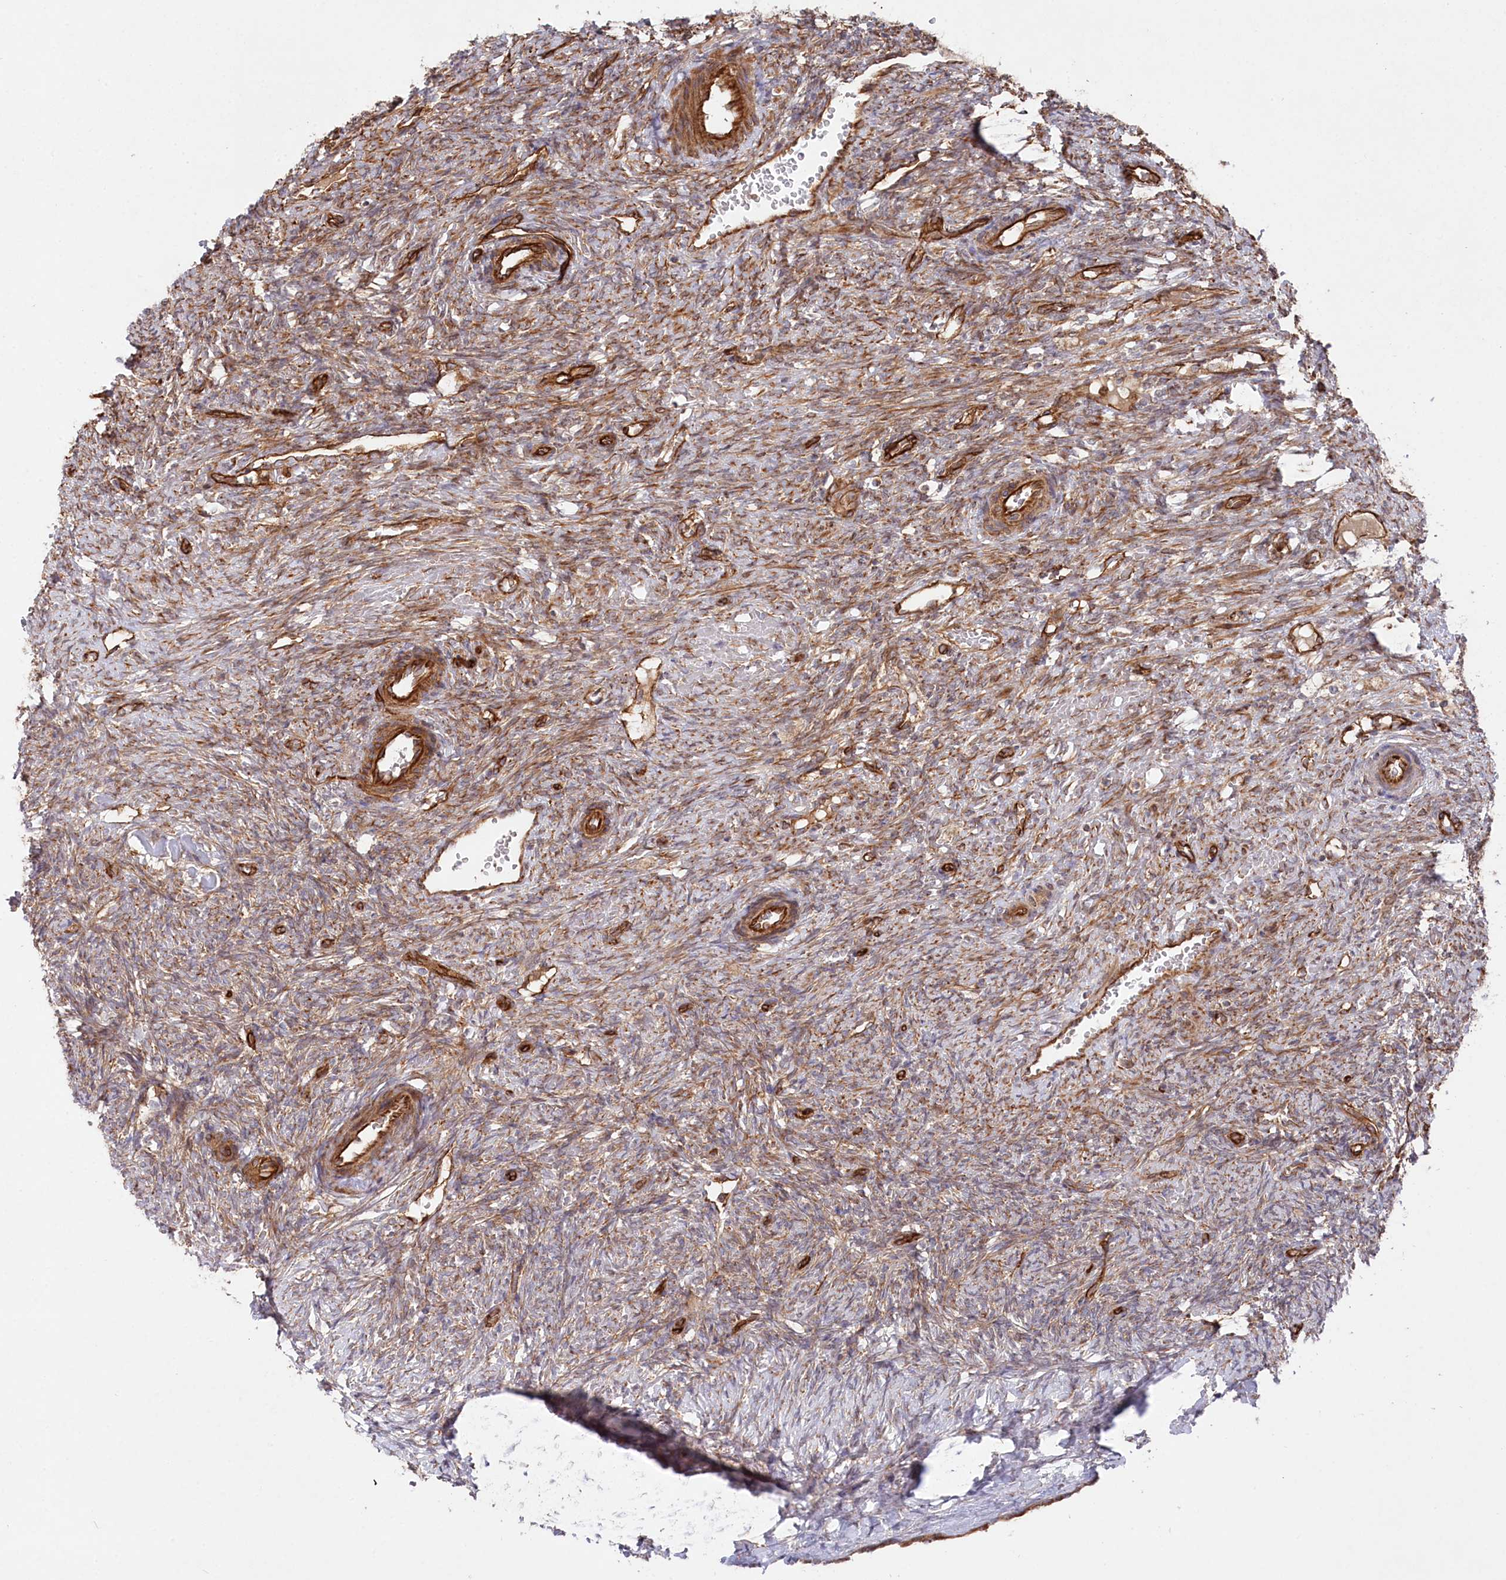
{"staining": {"intensity": "moderate", "quantity": ">75%", "location": "cytoplasmic/membranous"}, "tissue": "ovary", "cell_type": "Follicle cells", "image_type": "normal", "snomed": [{"axis": "morphology", "description": "Normal tissue, NOS"}, {"axis": "topography", "description": "Ovary"}], "caption": "Immunohistochemistry (IHC) image of benign ovary stained for a protein (brown), which displays medium levels of moderate cytoplasmic/membranous staining in approximately >75% of follicle cells.", "gene": "MTPAP", "patient": {"sex": "female", "age": 41}}